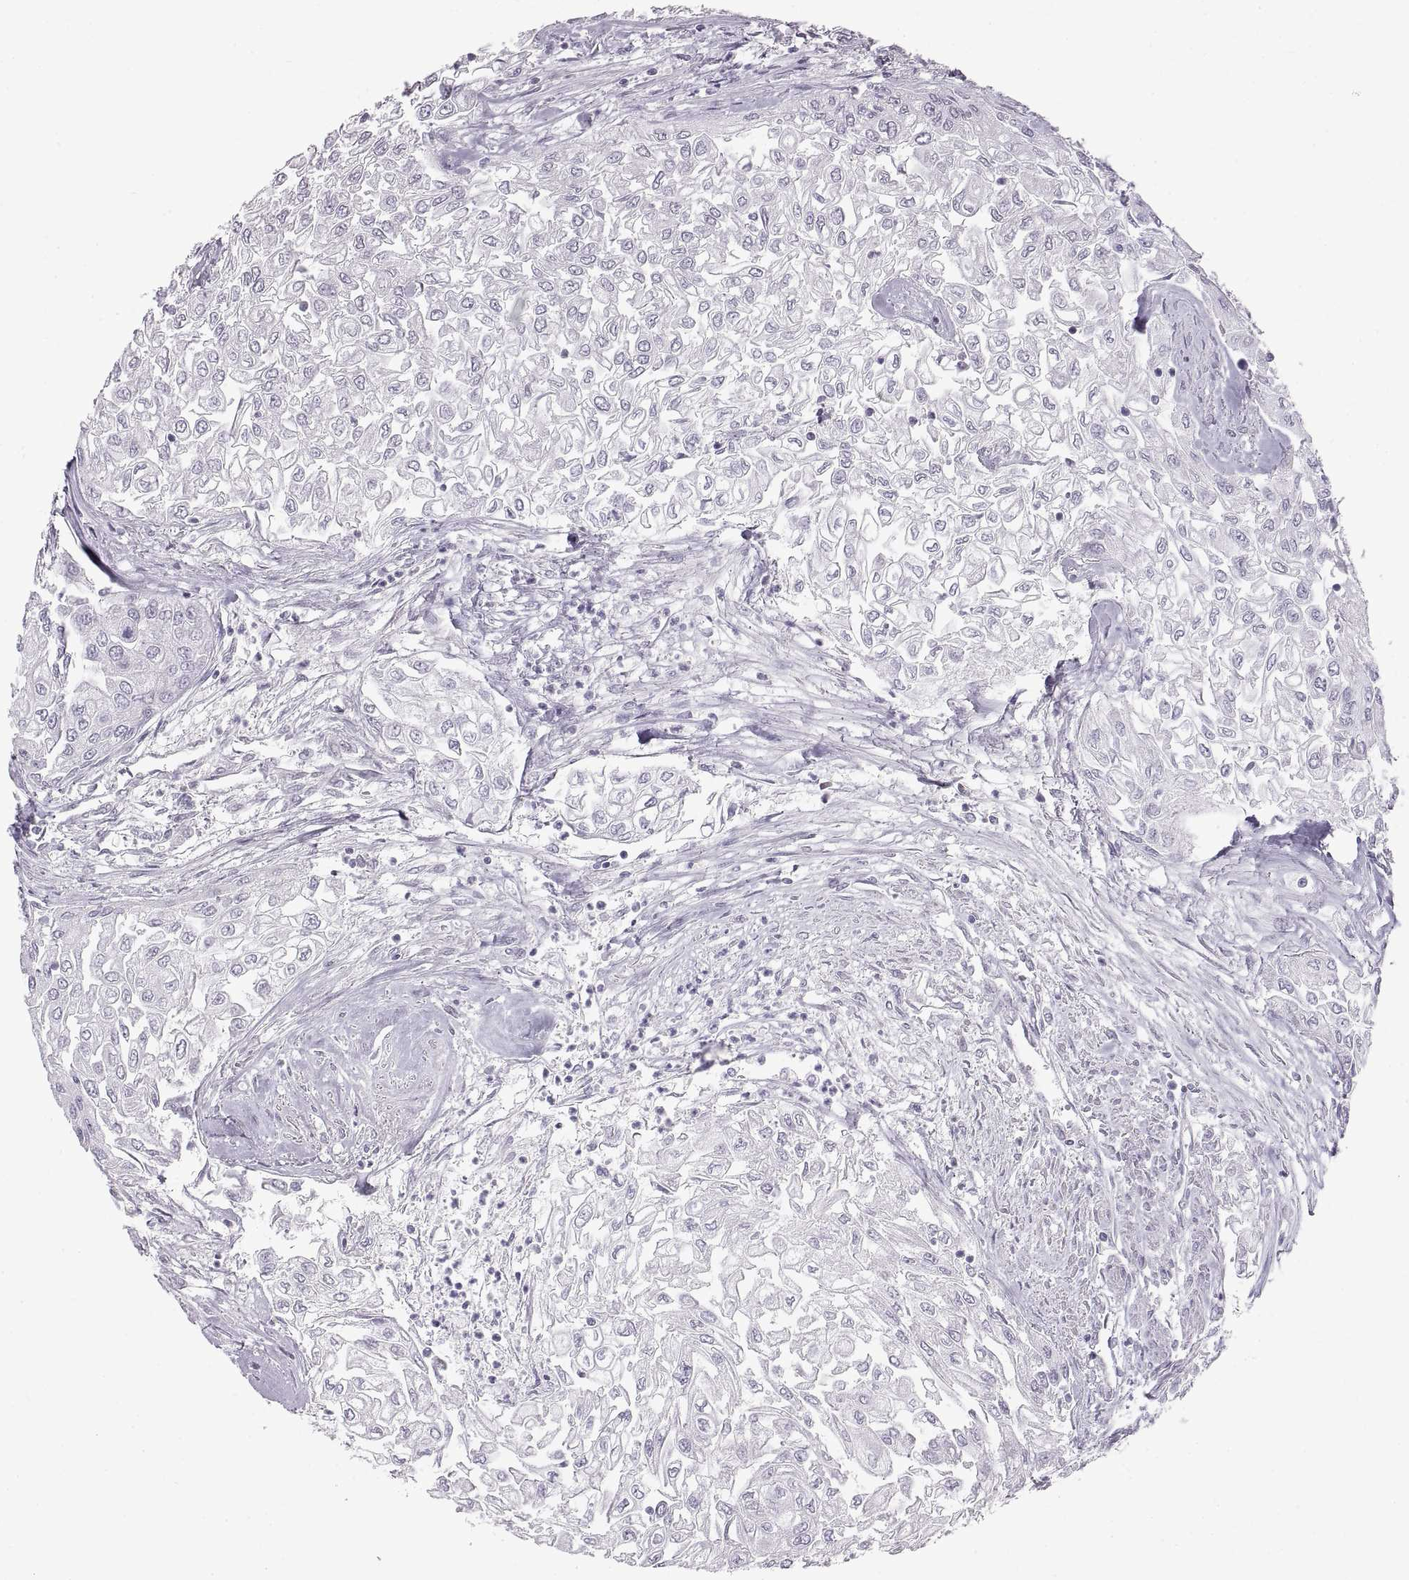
{"staining": {"intensity": "negative", "quantity": "none", "location": "none"}, "tissue": "urothelial cancer", "cell_type": "Tumor cells", "image_type": "cancer", "snomed": [{"axis": "morphology", "description": "Urothelial carcinoma, High grade"}, {"axis": "topography", "description": "Urinary bladder"}], "caption": "The IHC micrograph has no significant staining in tumor cells of high-grade urothelial carcinoma tissue. (Stains: DAB (3,3'-diaminobenzidine) immunohistochemistry with hematoxylin counter stain, Microscopy: brightfield microscopy at high magnification).", "gene": "NANOS3", "patient": {"sex": "male", "age": 62}}